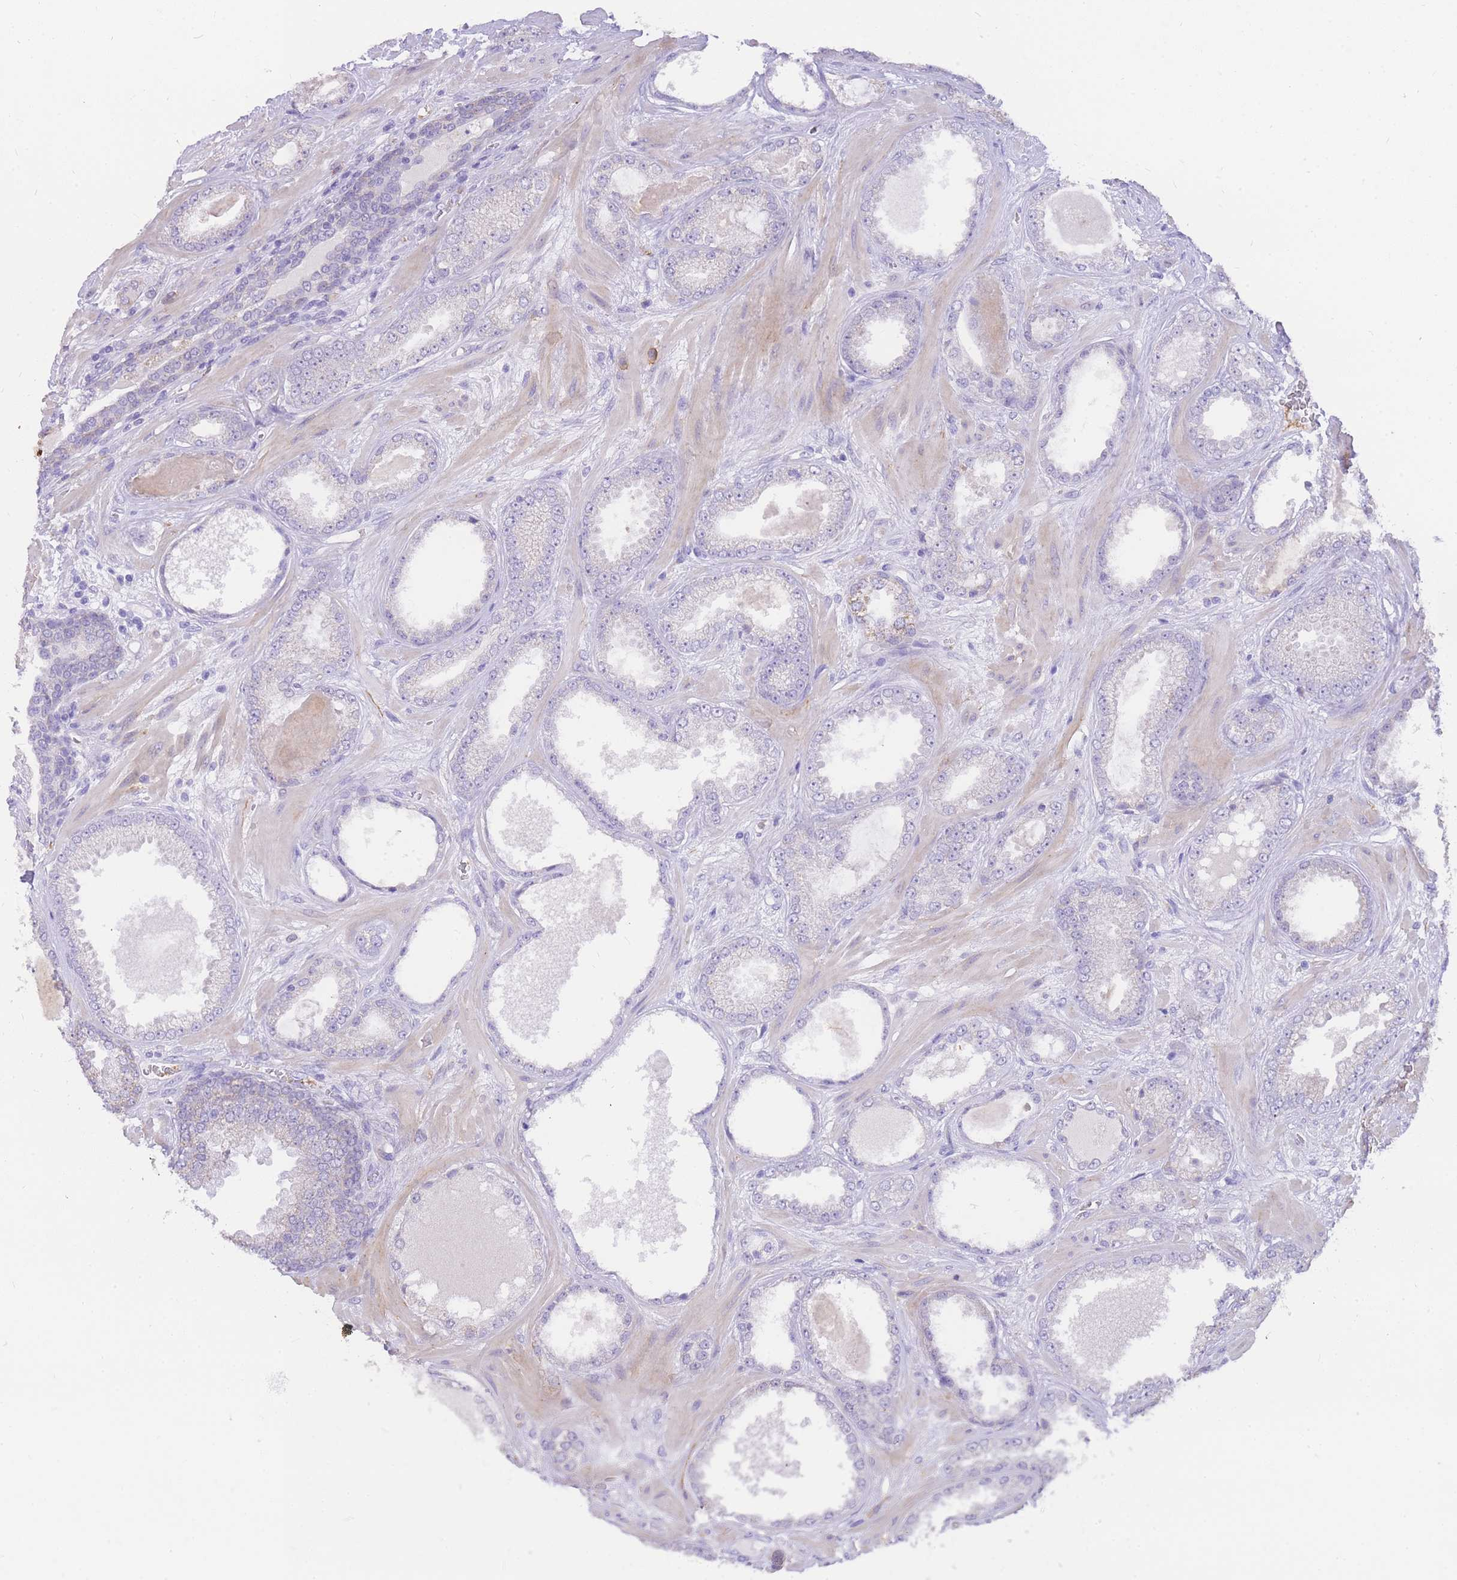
{"staining": {"intensity": "negative", "quantity": "none", "location": "none"}, "tissue": "prostate cancer", "cell_type": "Tumor cells", "image_type": "cancer", "snomed": [{"axis": "morphology", "description": "Adenocarcinoma, Low grade"}, {"axis": "topography", "description": "Prostate"}], "caption": "Human prostate cancer (low-grade adenocarcinoma) stained for a protein using immunohistochemistry (IHC) demonstrates no positivity in tumor cells.", "gene": "C2orf88", "patient": {"sex": "male", "age": 57}}